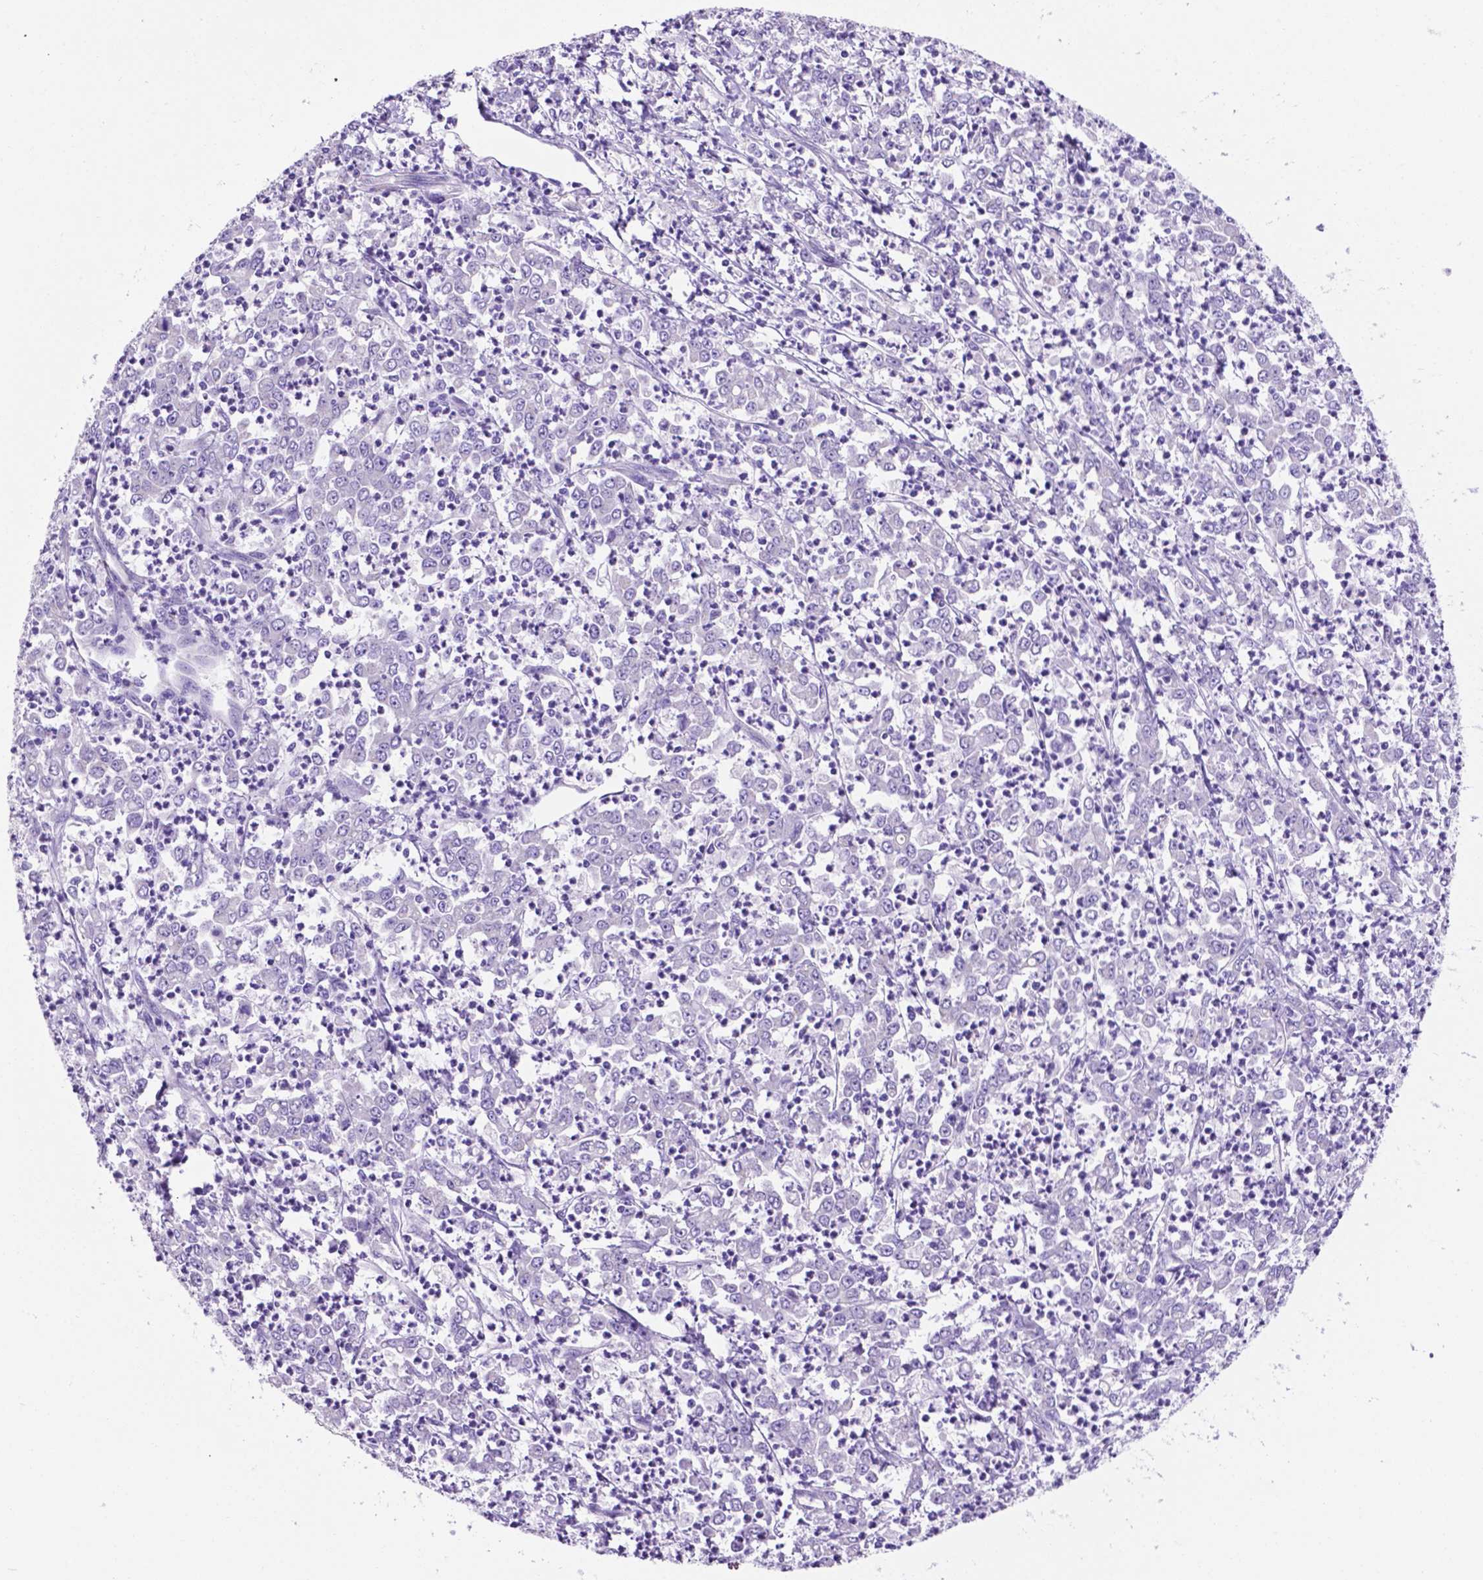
{"staining": {"intensity": "negative", "quantity": "none", "location": "none"}, "tissue": "stomach cancer", "cell_type": "Tumor cells", "image_type": "cancer", "snomed": [{"axis": "morphology", "description": "Adenocarcinoma, NOS"}, {"axis": "topography", "description": "Stomach, lower"}], "caption": "Adenocarcinoma (stomach) was stained to show a protein in brown. There is no significant staining in tumor cells.", "gene": "TMEM121B", "patient": {"sex": "female", "age": 71}}